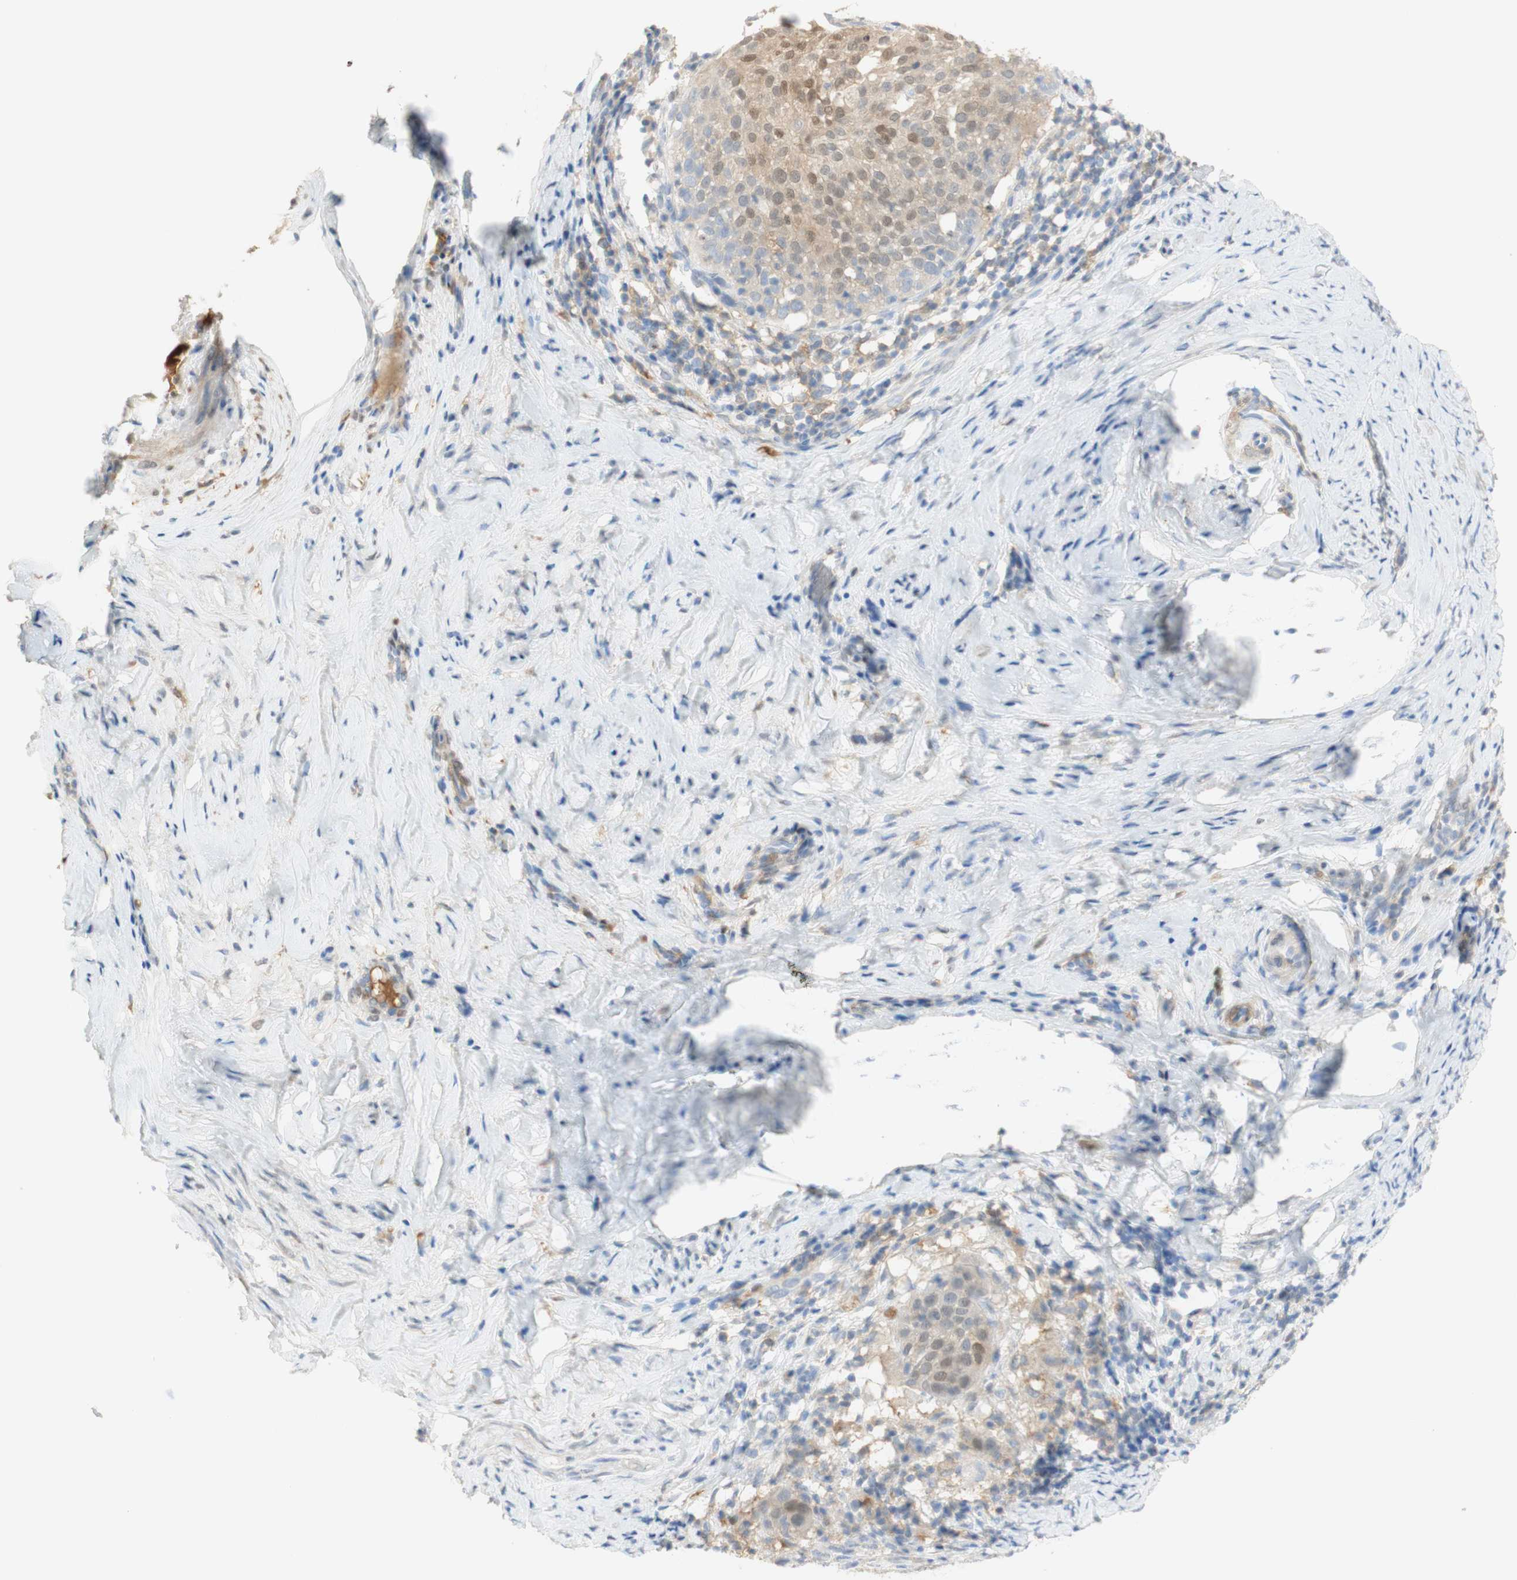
{"staining": {"intensity": "weak", "quantity": ">75%", "location": "cytoplasmic/membranous,nuclear"}, "tissue": "cervical cancer", "cell_type": "Tumor cells", "image_type": "cancer", "snomed": [{"axis": "morphology", "description": "Squamous cell carcinoma, NOS"}, {"axis": "topography", "description": "Cervix"}], "caption": "Immunohistochemical staining of human cervical squamous cell carcinoma reveals weak cytoplasmic/membranous and nuclear protein staining in about >75% of tumor cells.", "gene": "SELENBP1", "patient": {"sex": "female", "age": 51}}